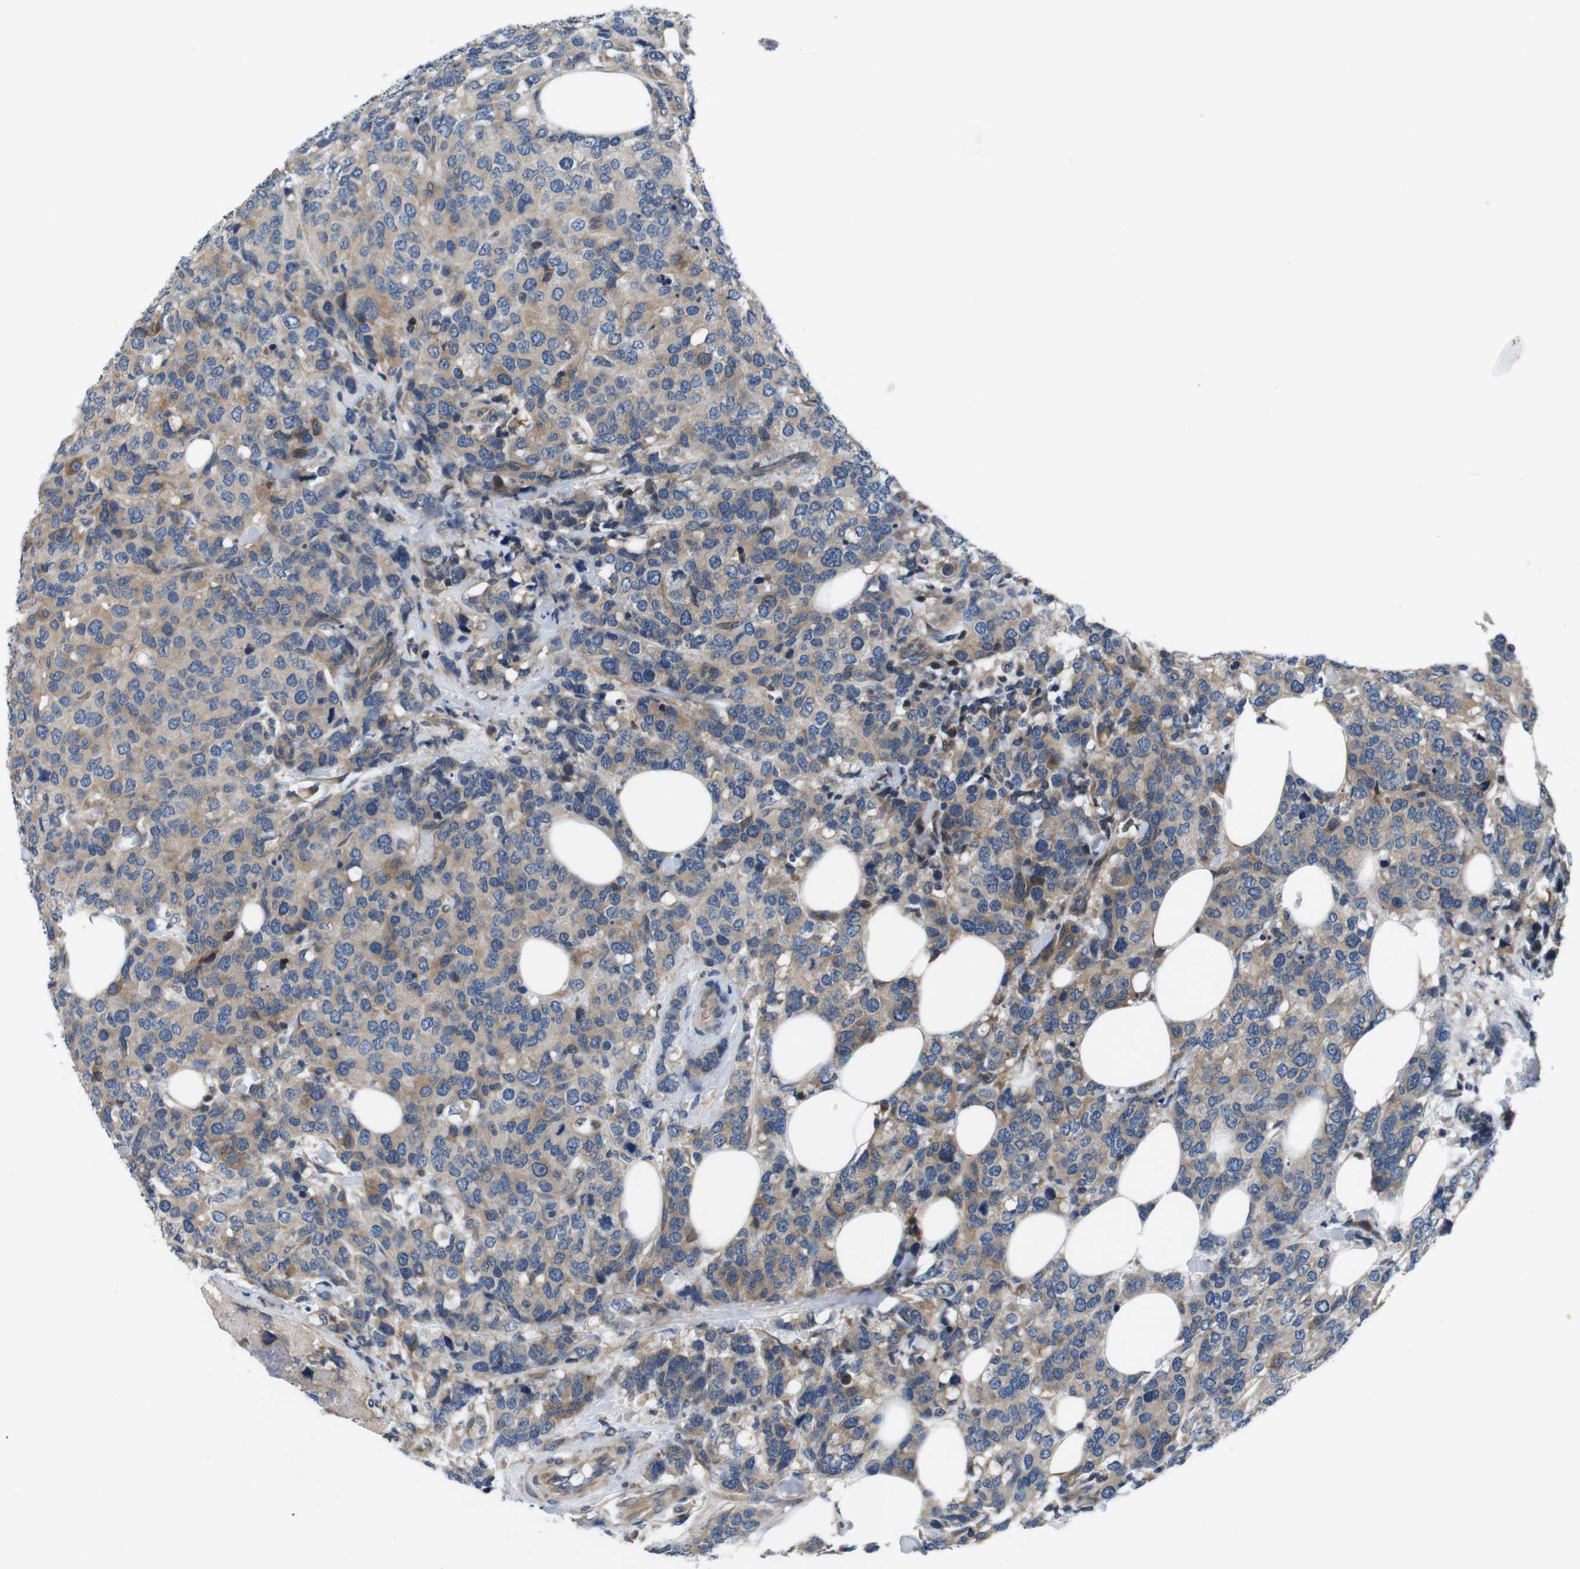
{"staining": {"intensity": "moderate", "quantity": ">75%", "location": "cytoplasmic/membranous"}, "tissue": "breast cancer", "cell_type": "Tumor cells", "image_type": "cancer", "snomed": [{"axis": "morphology", "description": "Lobular carcinoma"}, {"axis": "topography", "description": "Breast"}], "caption": "An immunohistochemistry (IHC) image of neoplastic tissue is shown. Protein staining in brown highlights moderate cytoplasmic/membranous positivity in breast cancer within tumor cells.", "gene": "JAK1", "patient": {"sex": "female", "age": 59}}